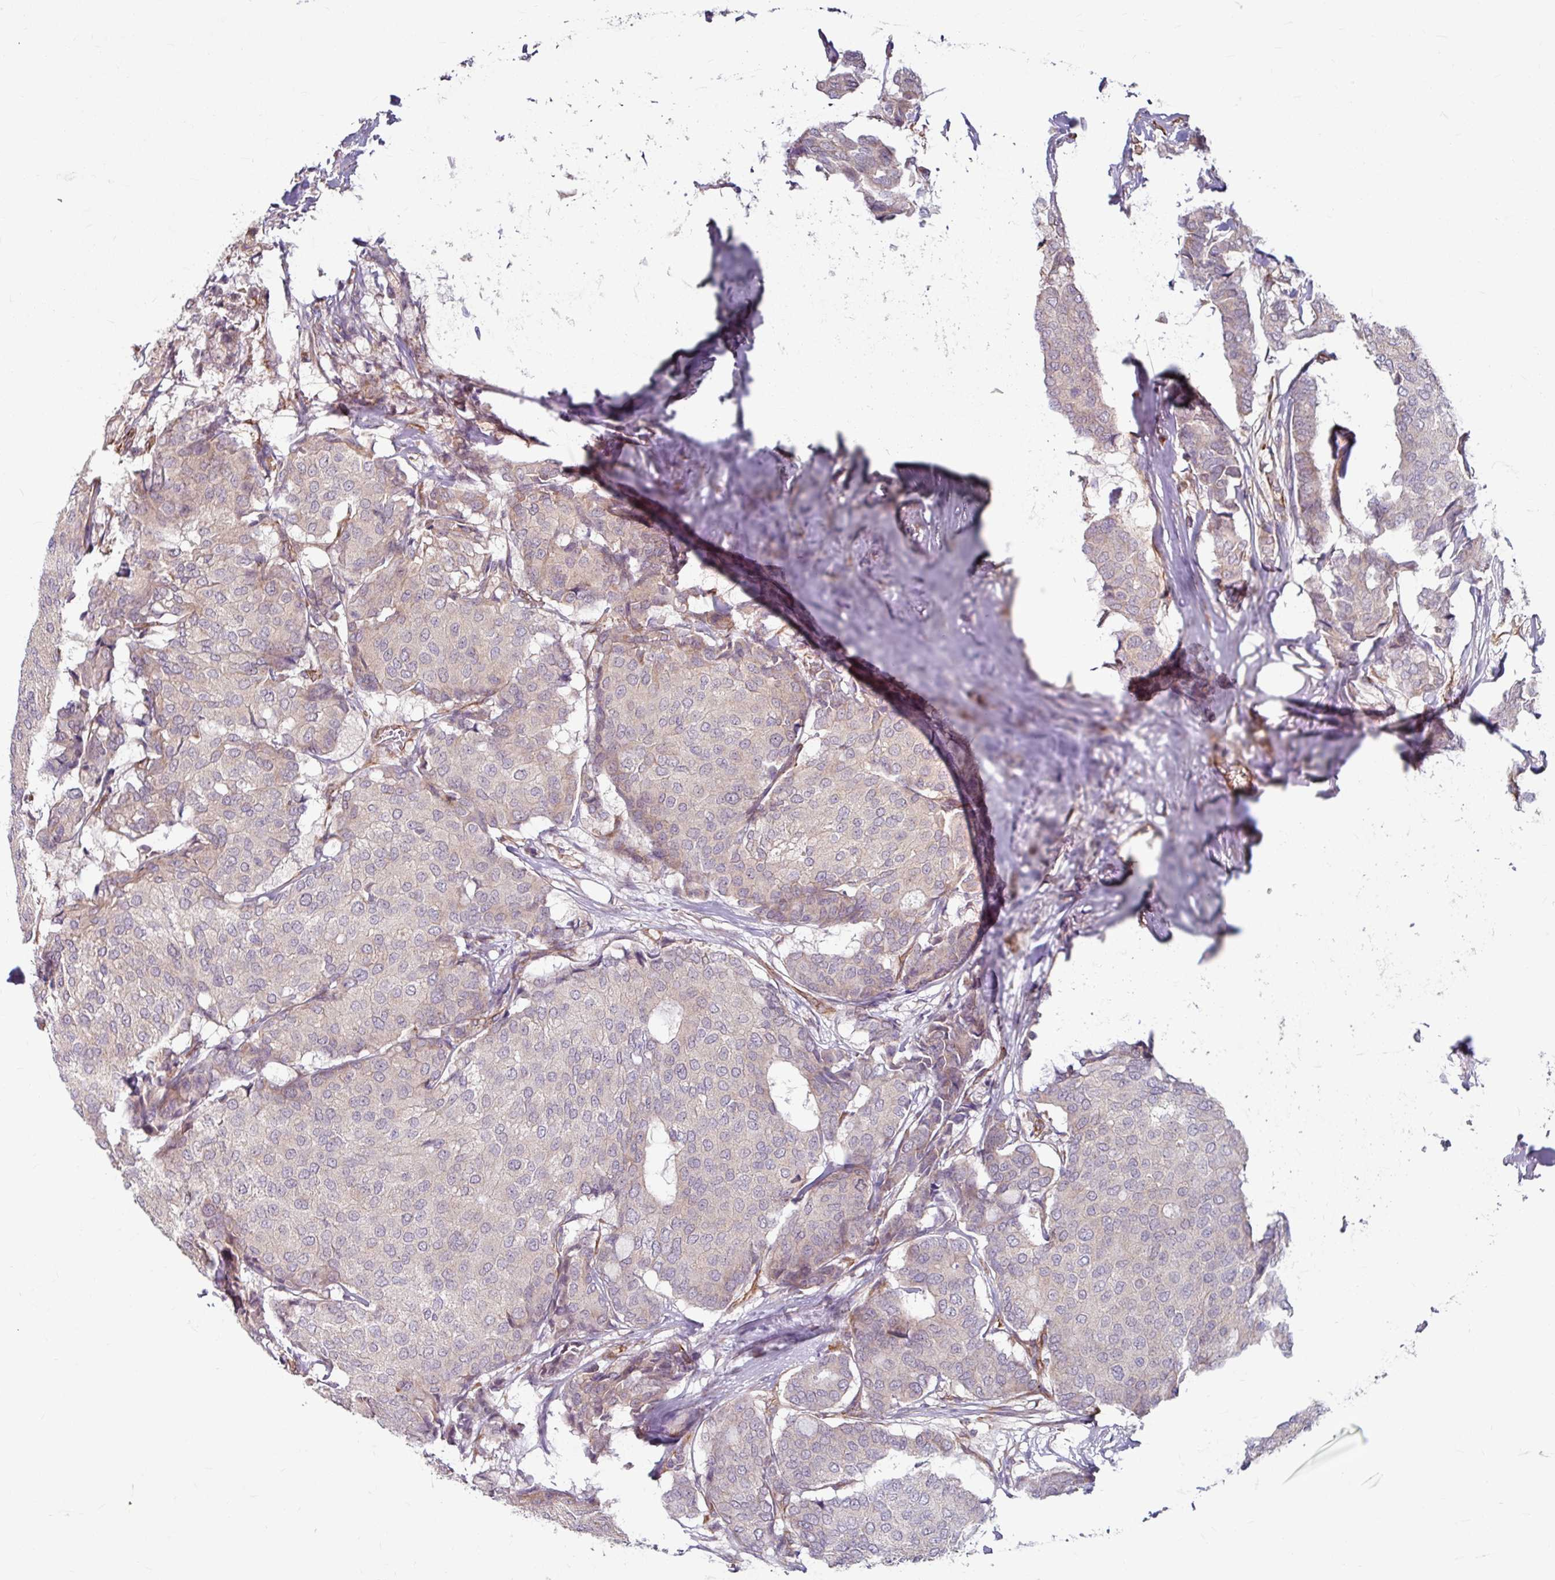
{"staining": {"intensity": "weak", "quantity": "<25%", "location": "cytoplasmic/membranous"}, "tissue": "breast cancer", "cell_type": "Tumor cells", "image_type": "cancer", "snomed": [{"axis": "morphology", "description": "Duct carcinoma"}, {"axis": "topography", "description": "Breast"}], "caption": "Histopathology image shows no significant protein staining in tumor cells of breast invasive ductal carcinoma.", "gene": "DAAM2", "patient": {"sex": "female", "age": 75}}